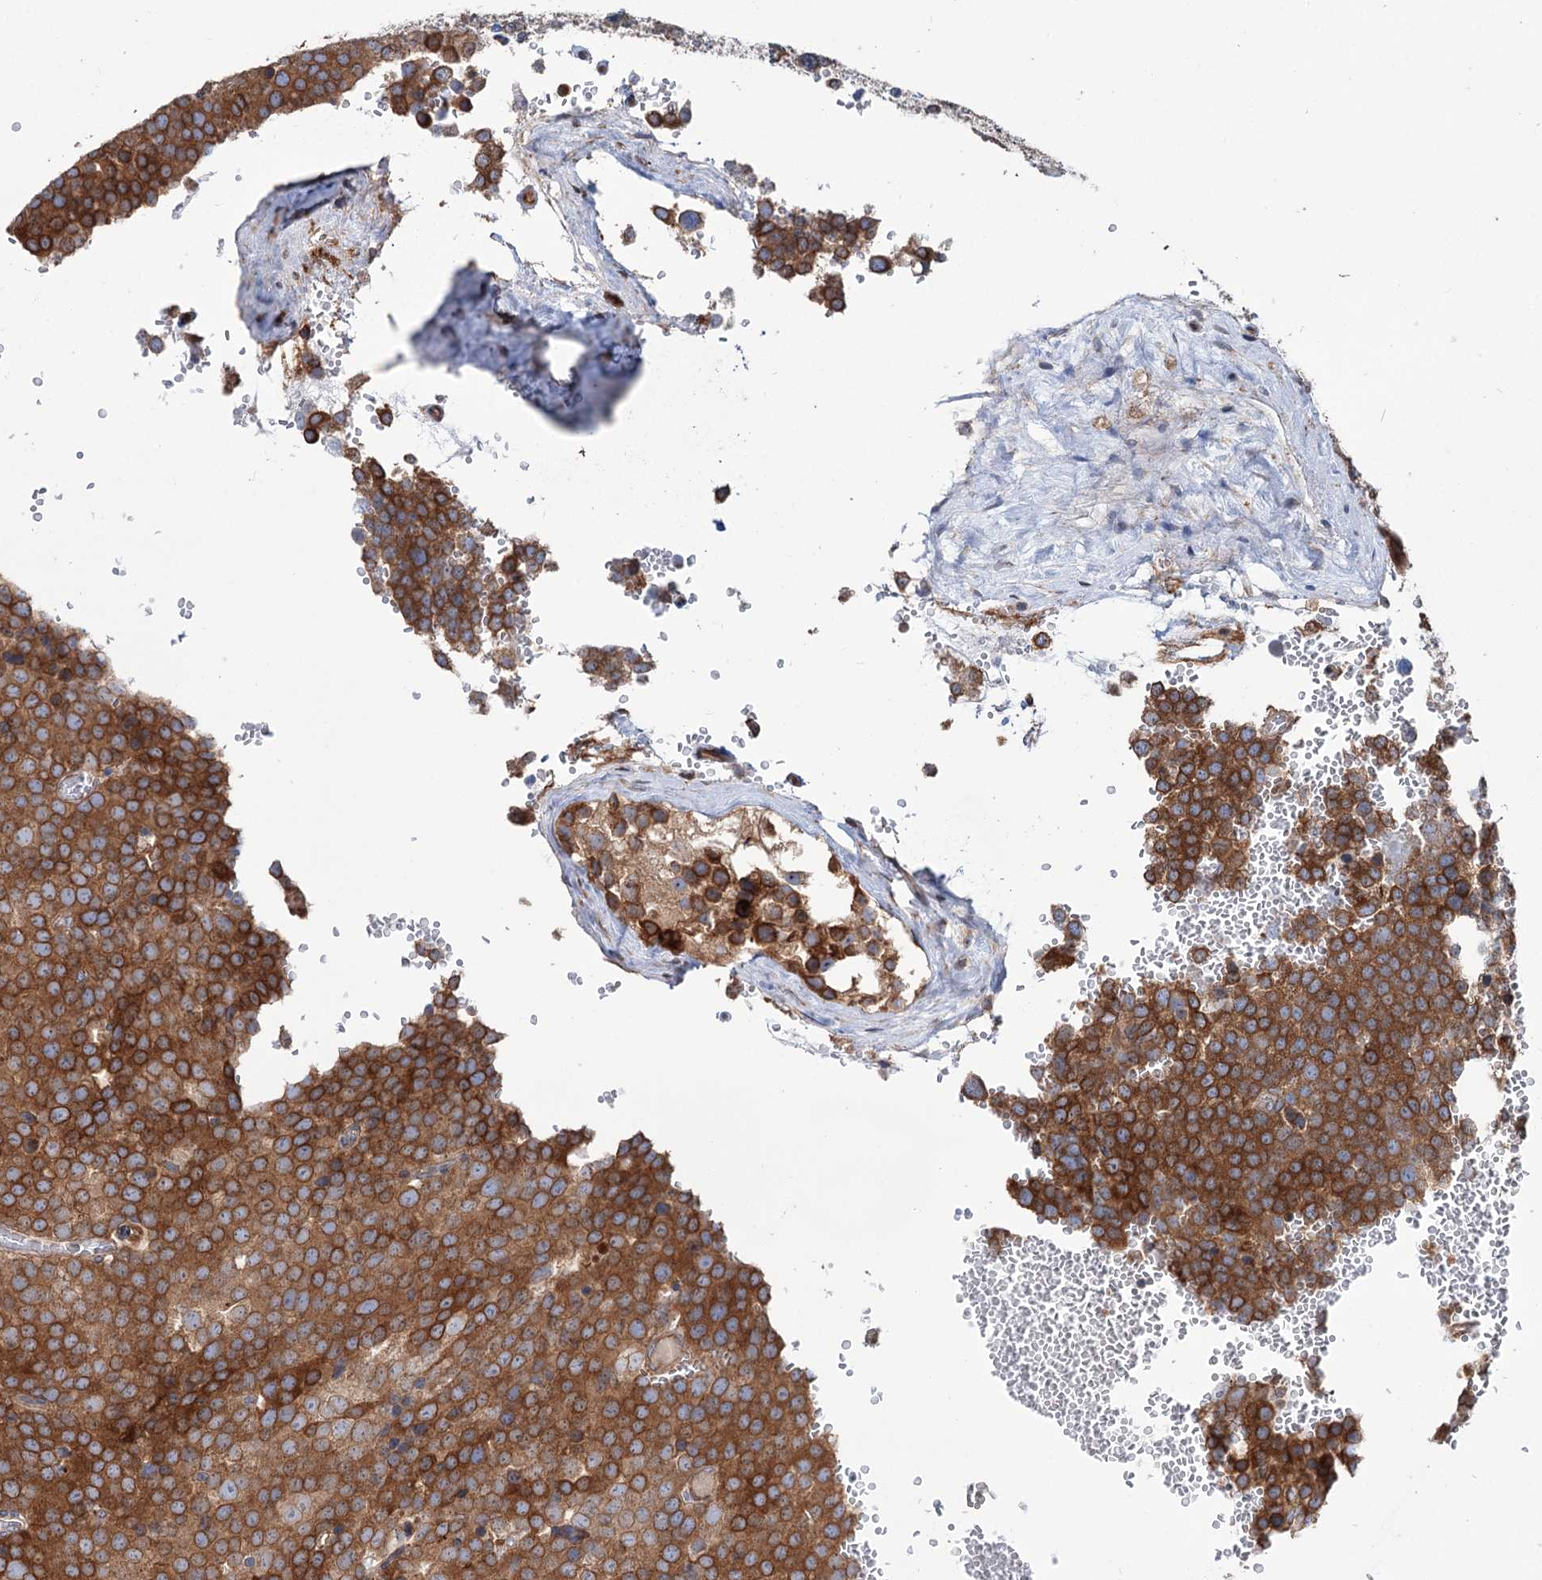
{"staining": {"intensity": "strong", "quantity": ">75%", "location": "cytoplasmic/membranous"}, "tissue": "testis cancer", "cell_type": "Tumor cells", "image_type": "cancer", "snomed": [{"axis": "morphology", "description": "Seminoma, NOS"}, {"axis": "topography", "description": "Testis"}], "caption": "DAB immunohistochemical staining of testis seminoma displays strong cytoplasmic/membranous protein positivity in approximately >75% of tumor cells.", "gene": "PTDSS2", "patient": {"sex": "male", "age": 71}}